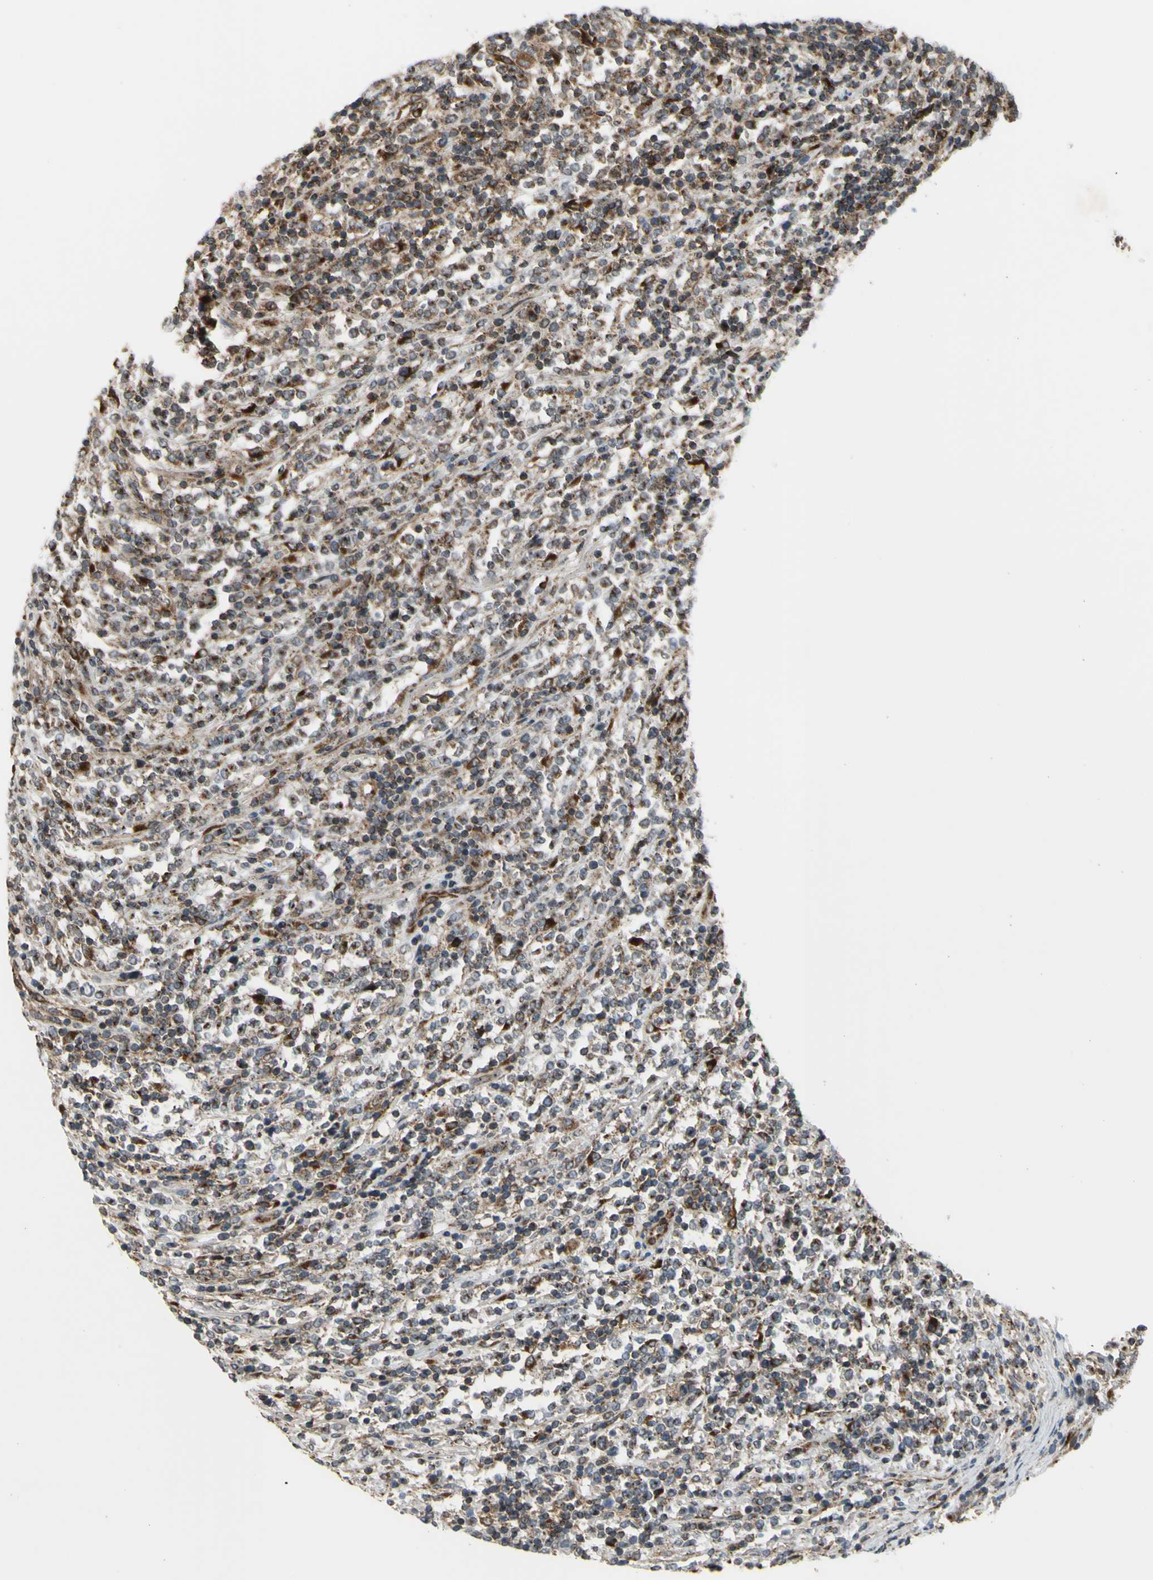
{"staining": {"intensity": "moderate", "quantity": "25%-75%", "location": "cytoplasmic/membranous"}, "tissue": "lymphoma", "cell_type": "Tumor cells", "image_type": "cancer", "snomed": [{"axis": "morphology", "description": "Malignant lymphoma, non-Hodgkin's type, High grade"}, {"axis": "topography", "description": "Soft tissue"}], "caption": "Human malignant lymphoma, non-Hodgkin's type (high-grade) stained with a protein marker exhibits moderate staining in tumor cells.", "gene": "SLC39A9", "patient": {"sex": "male", "age": 18}}